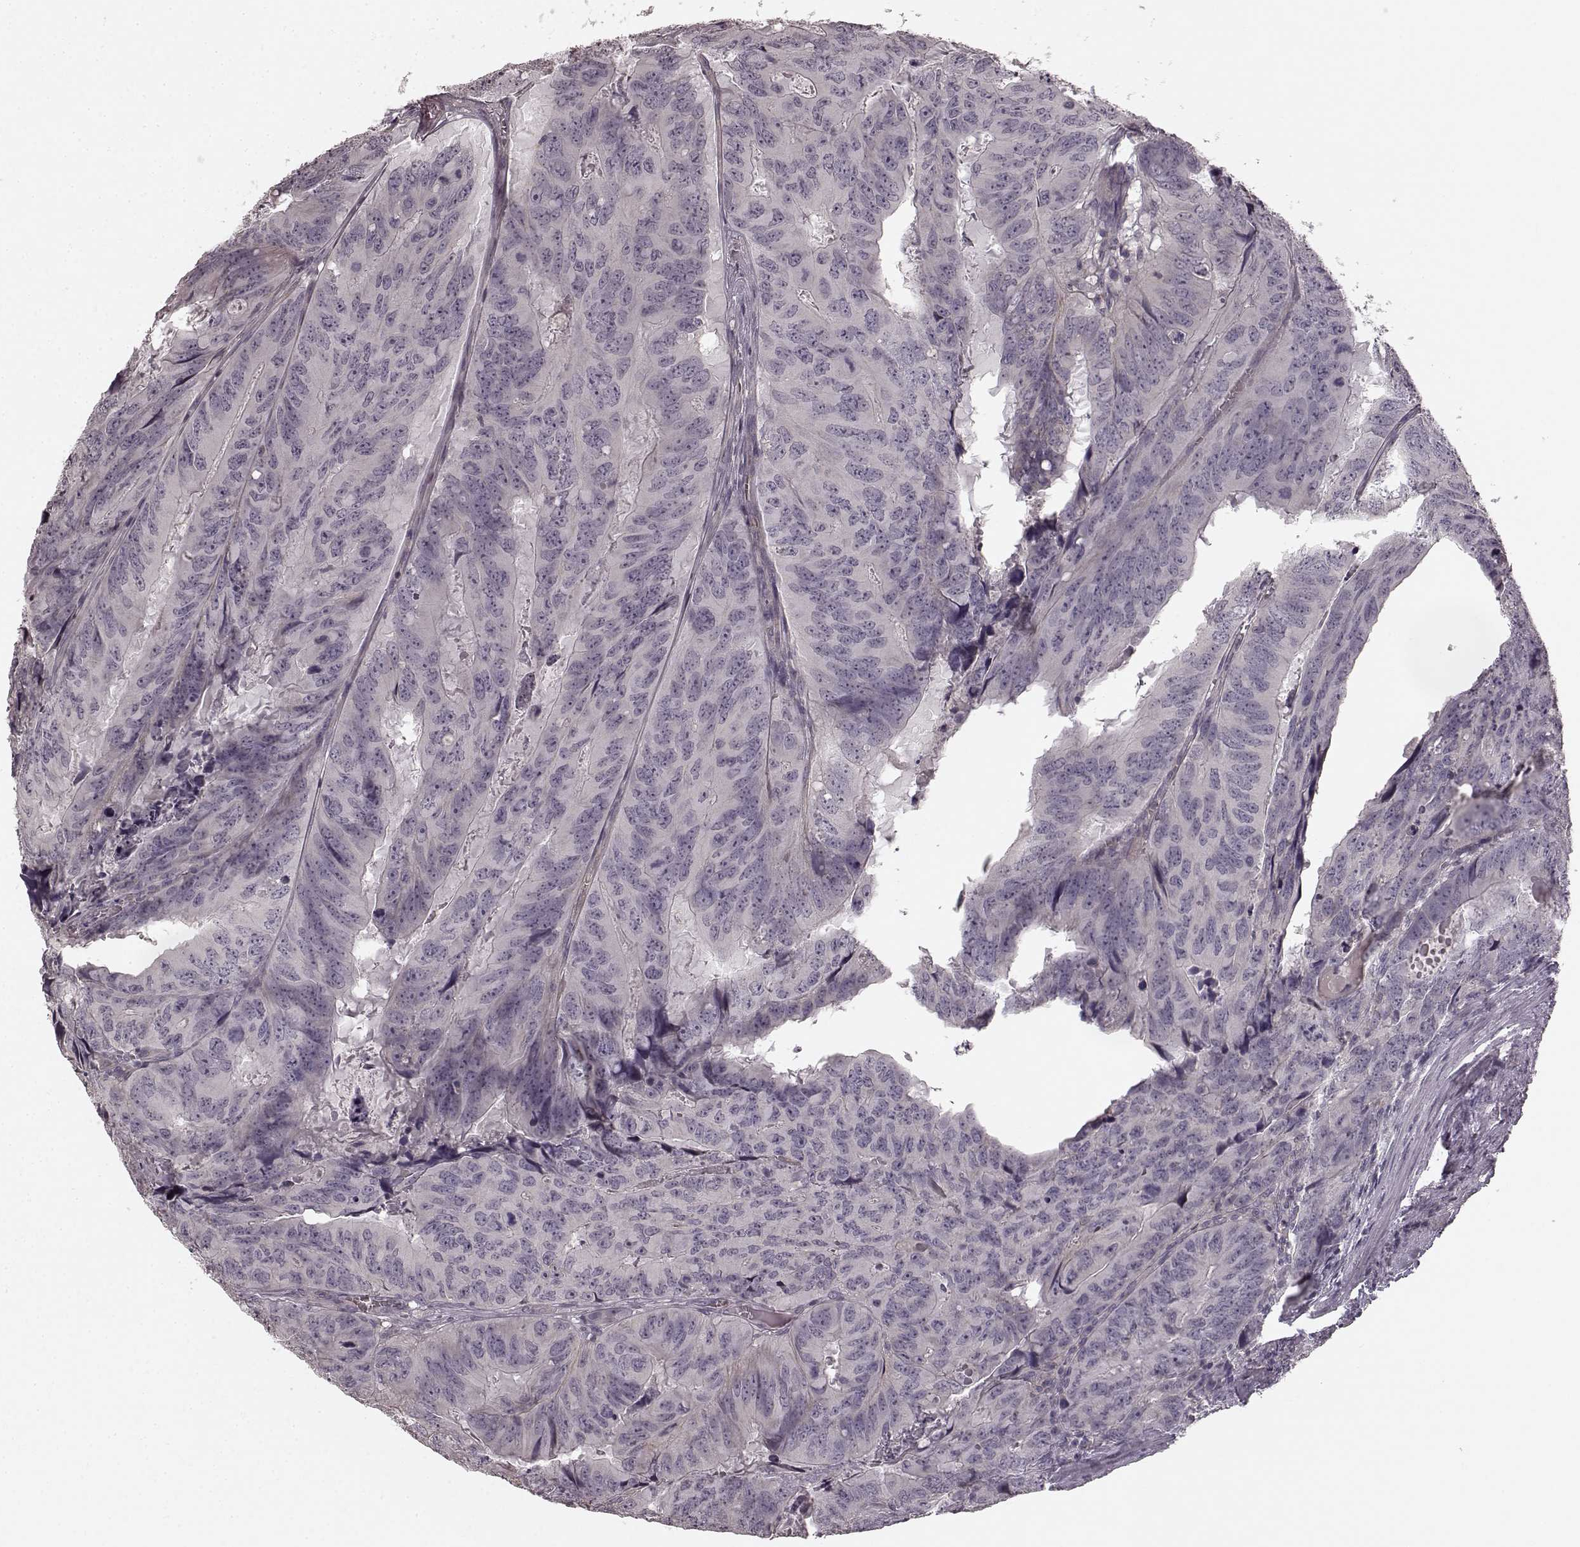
{"staining": {"intensity": "negative", "quantity": "none", "location": "none"}, "tissue": "colorectal cancer", "cell_type": "Tumor cells", "image_type": "cancer", "snomed": [{"axis": "morphology", "description": "Adenocarcinoma, NOS"}, {"axis": "topography", "description": "Colon"}], "caption": "DAB immunohistochemical staining of human colorectal cancer (adenocarcinoma) exhibits no significant positivity in tumor cells. (Immunohistochemistry (ihc), brightfield microscopy, high magnification).", "gene": "PRKCE", "patient": {"sex": "male", "age": 79}}